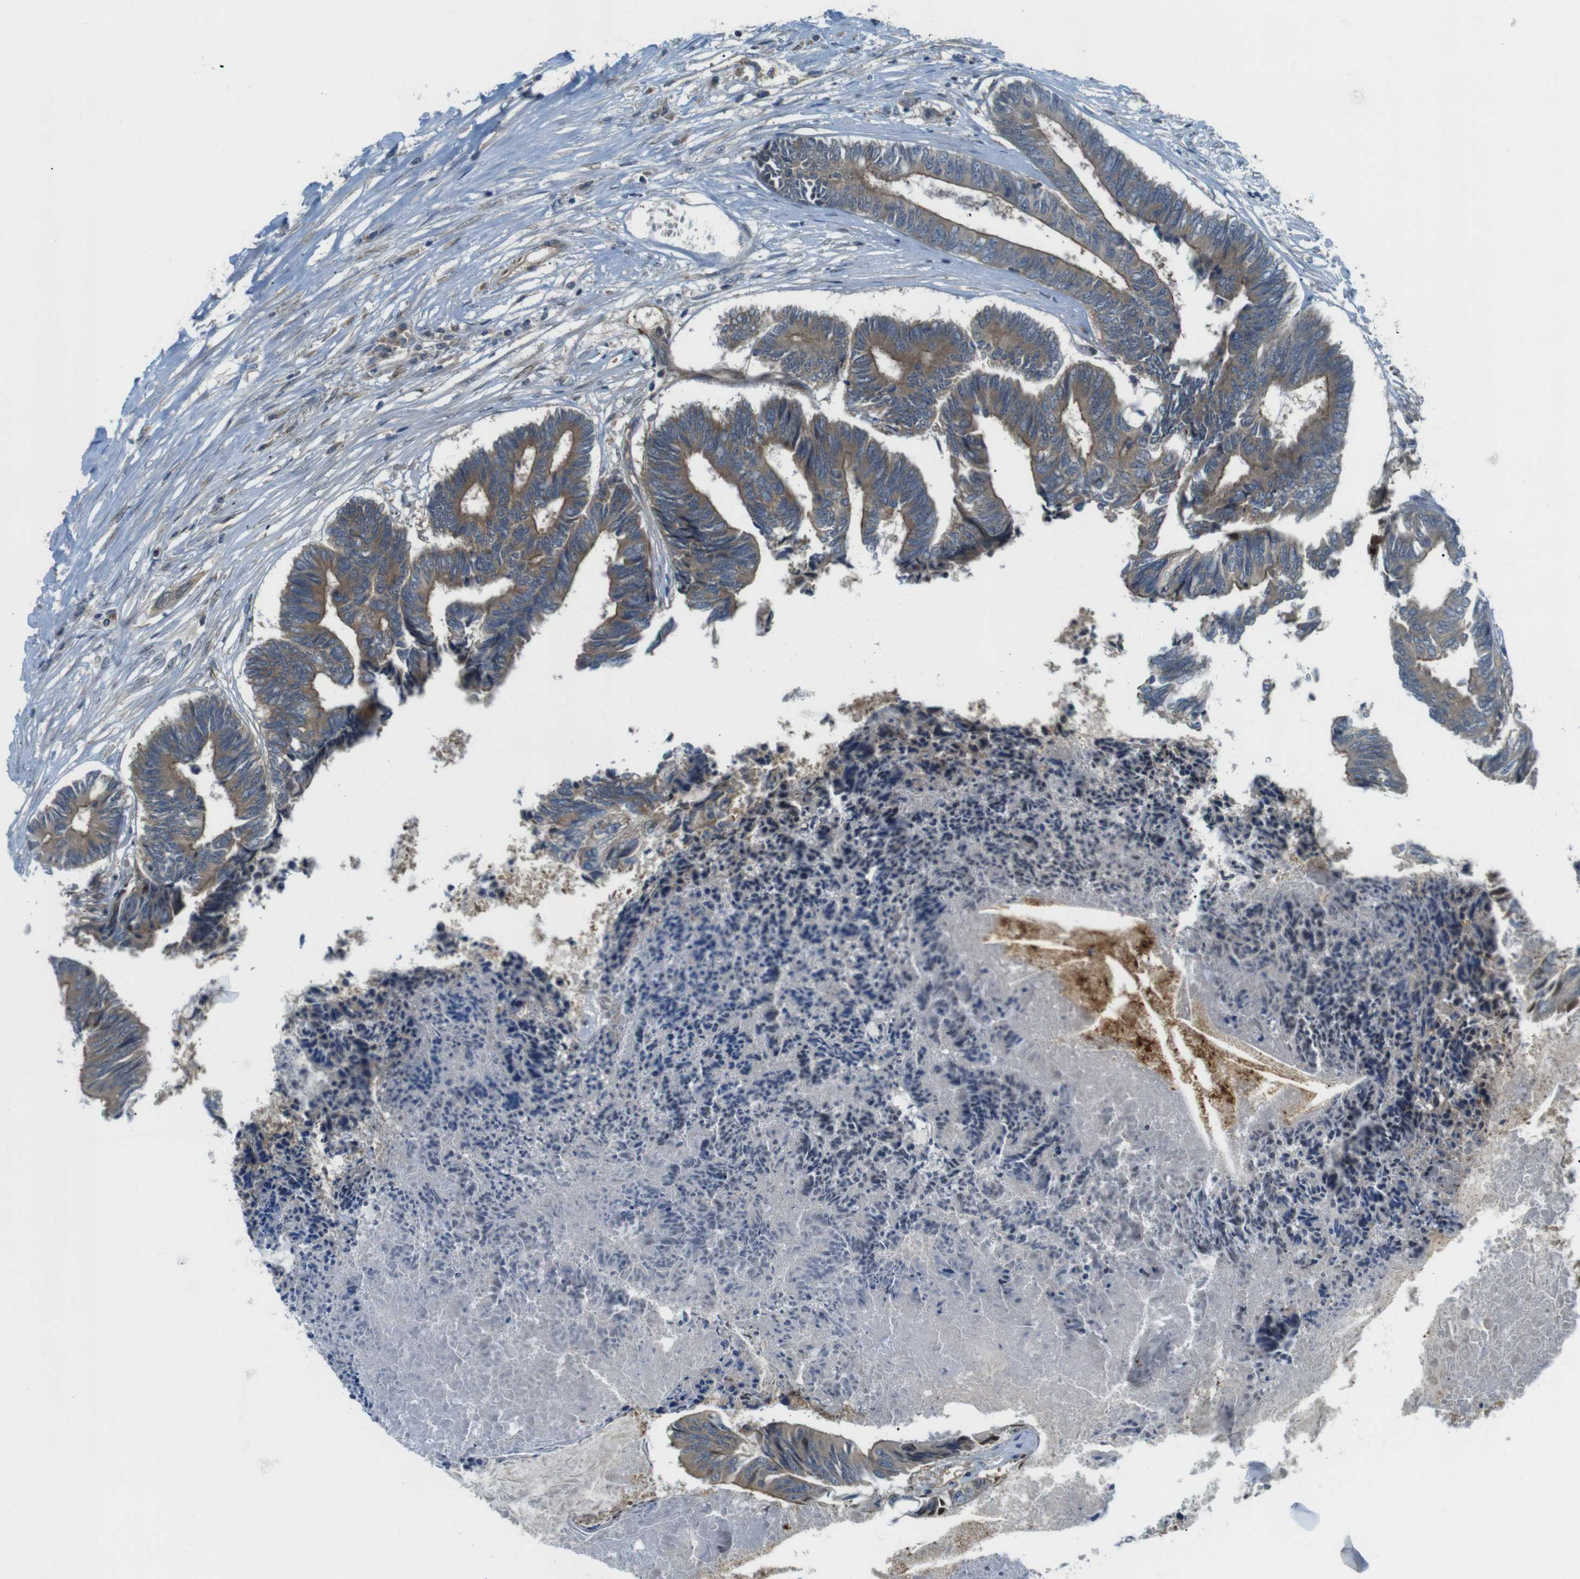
{"staining": {"intensity": "moderate", "quantity": ">75%", "location": "cytoplasmic/membranous"}, "tissue": "colorectal cancer", "cell_type": "Tumor cells", "image_type": "cancer", "snomed": [{"axis": "morphology", "description": "Adenocarcinoma, NOS"}, {"axis": "topography", "description": "Rectum"}], "caption": "This is a micrograph of immunohistochemistry (IHC) staining of colorectal adenocarcinoma, which shows moderate staining in the cytoplasmic/membranous of tumor cells.", "gene": "TSC1", "patient": {"sex": "male", "age": 63}}